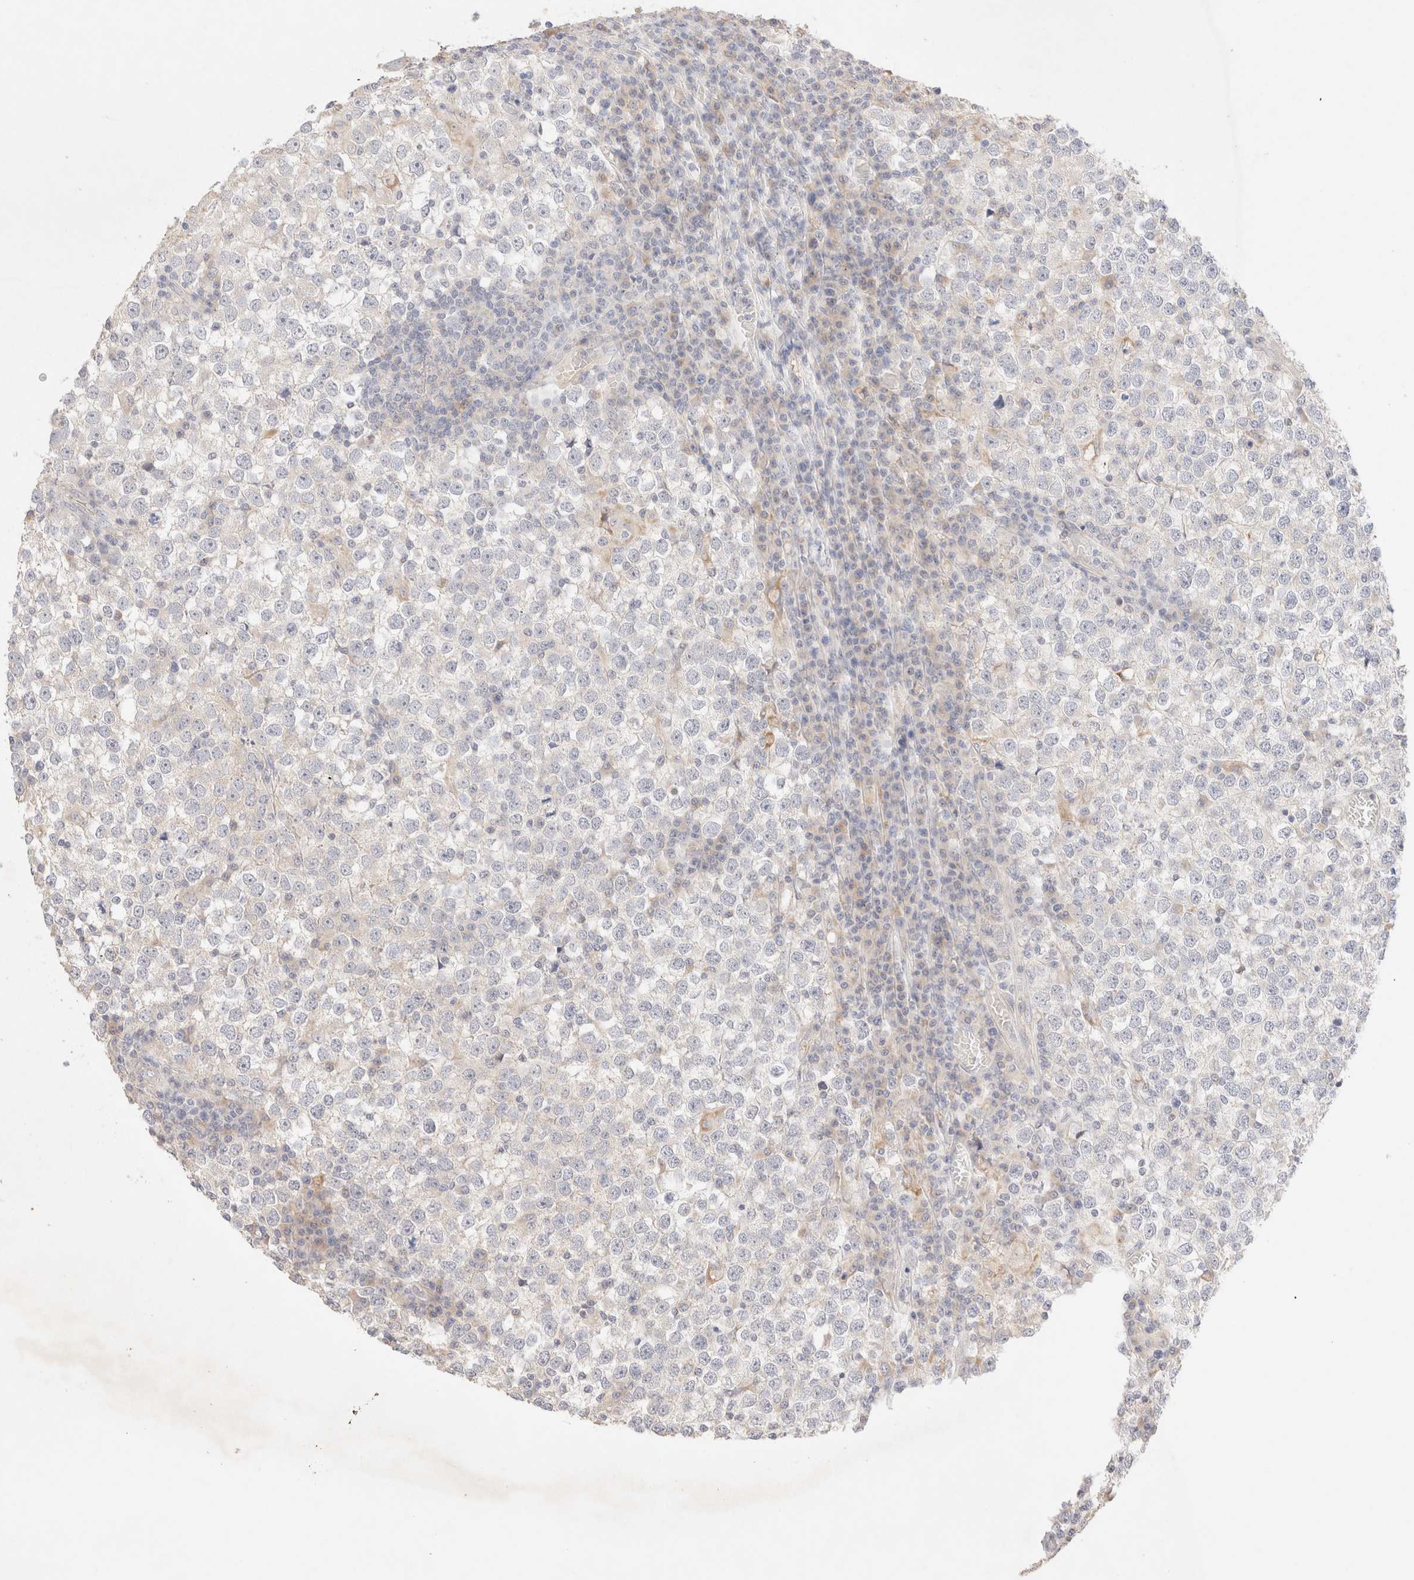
{"staining": {"intensity": "negative", "quantity": "none", "location": "none"}, "tissue": "testis cancer", "cell_type": "Tumor cells", "image_type": "cancer", "snomed": [{"axis": "morphology", "description": "Seminoma, NOS"}, {"axis": "topography", "description": "Testis"}], "caption": "This photomicrograph is of testis cancer (seminoma) stained with immunohistochemistry to label a protein in brown with the nuclei are counter-stained blue. There is no staining in tumor cells.", "gene": "SNTB1", "patient": {"sex": "male", "age": 65}}